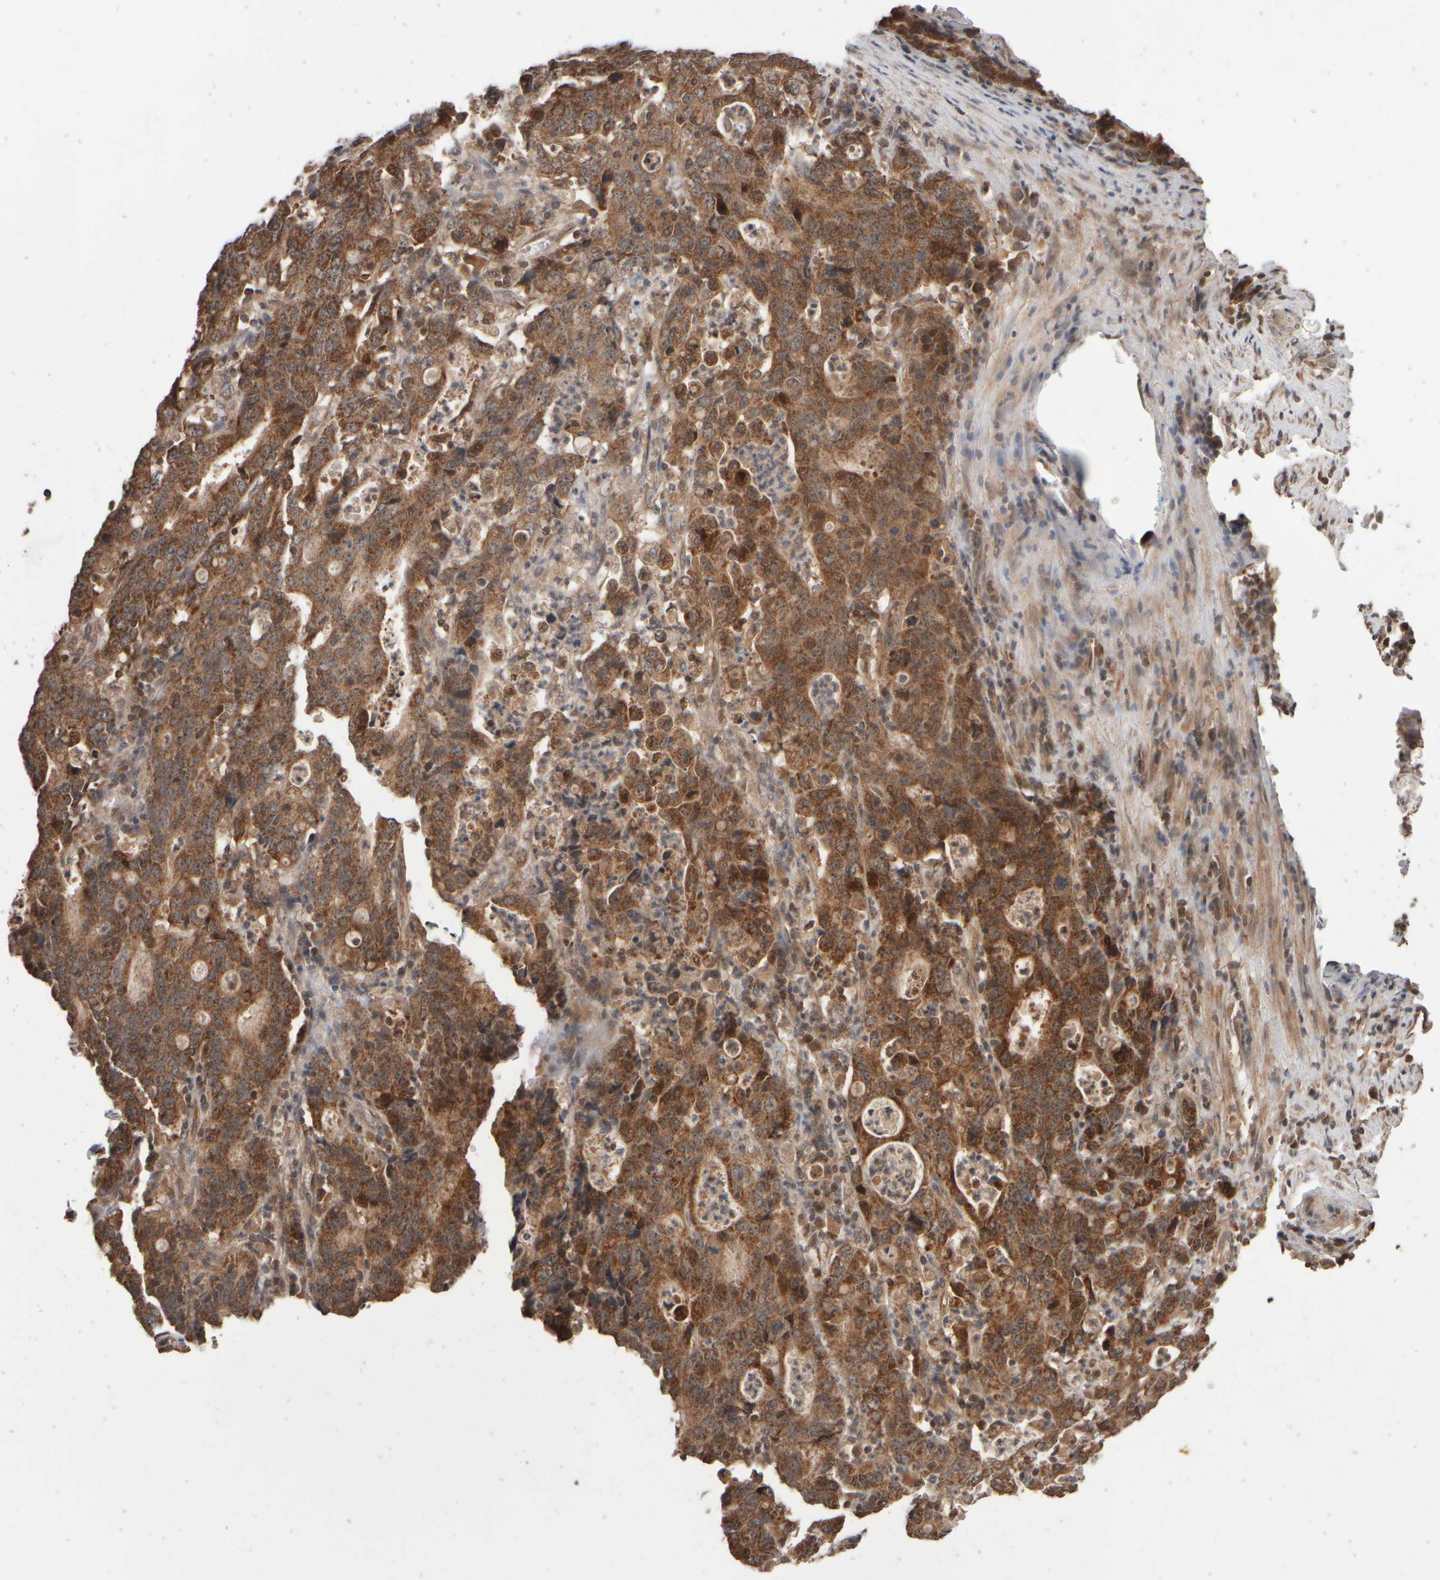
{"staining": {"intensity": "strong", "quantity": ">75%", "location": "cytoplasmic/membranous"}, "tissue": "stomach cancer", "cell_type": "Tumor cells", "image_type": "cancer", "snomed": [{"axis": "morphology", "description": "Adenocarcinoma, NOS"}, {"axis": "topography", "description": "Stomach, upper"}], "caption": "Immunohistochemical staining of human adenocarcinoma (stomach) reveals high levels of strong cytoplasmic/membranous protein staining in approximately >75% of tumor cells.", "gene": "ABHD11", "patient": {"sex": "male", "age": 69}}